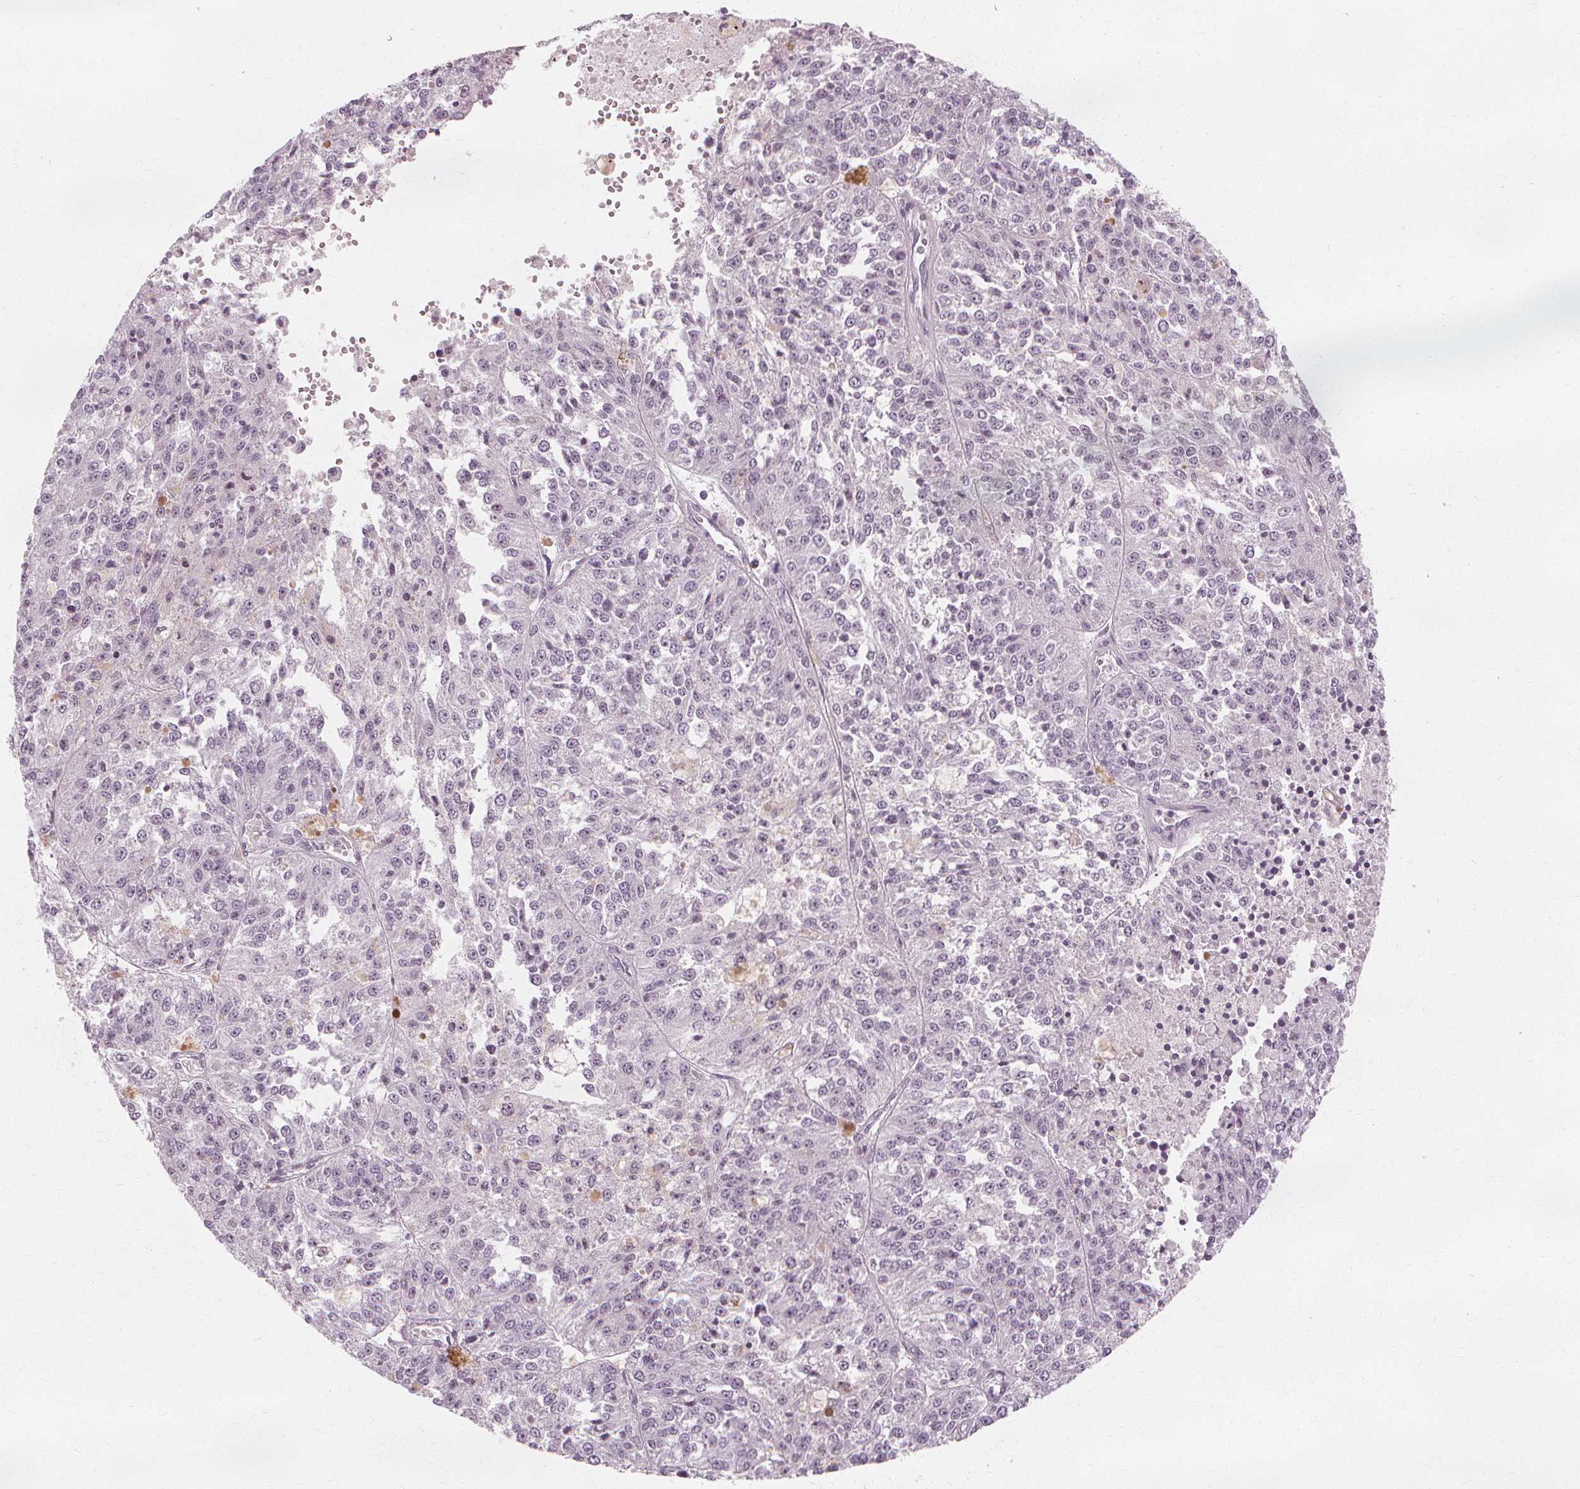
{"staining": {"intensity": "negative", "quantity": "none", "location": "none"}, "tissue": "melanoma", "cell_type": "Tumor cells", "image_type": "cancer", "snomed": [{"axis": "morphology", "description": "Malignant melanoma, Metastatic site"}, {"axis": "topography", "description": "Lymph node"}], "caption": "Melanoma stained for a protein using immunohistochemistry shows no positivity tumor cells.", "gene": "NXPE1", "patient": {"sex": "female", "age": 64}}